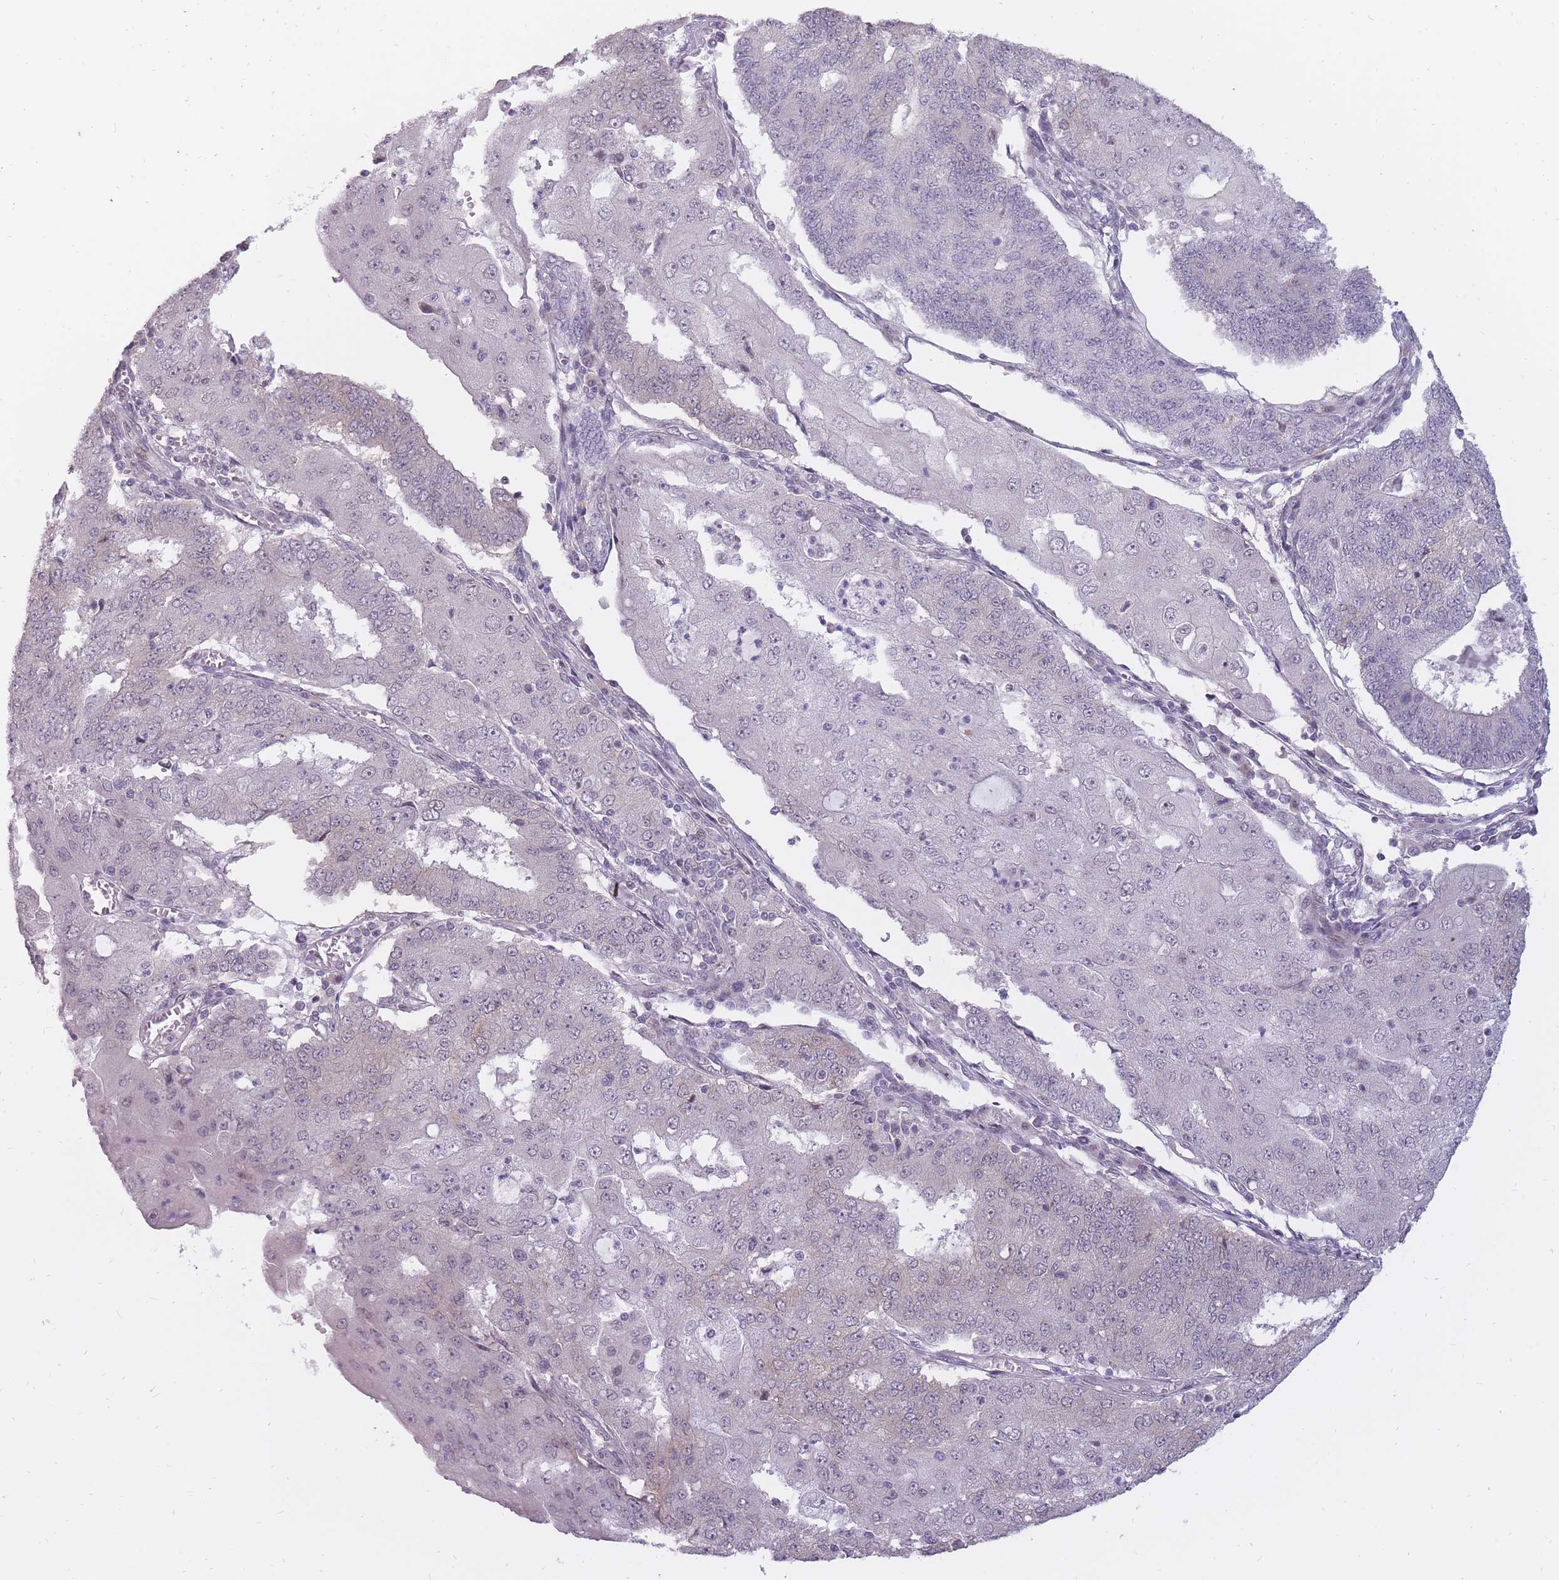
{"staining": {"intensity": "negative", "quantity": "none", "location": "none"}, "tissue": "endometrial cancer", "cell_type": "Tumor cells", "image_type": "cancer", "snomed": [{"axis": "morphology", "description": "Adenocarcinoma, NOS"}, {"axis": "topography", "description": "Endometrium"}], "caption": "Immunohistochemical staining of human endometrial adenocarcinoma reveals no significant positivity in tumor cells.", "gene": "POMZP3", "patient": {"sex": "female", "age": 56}}